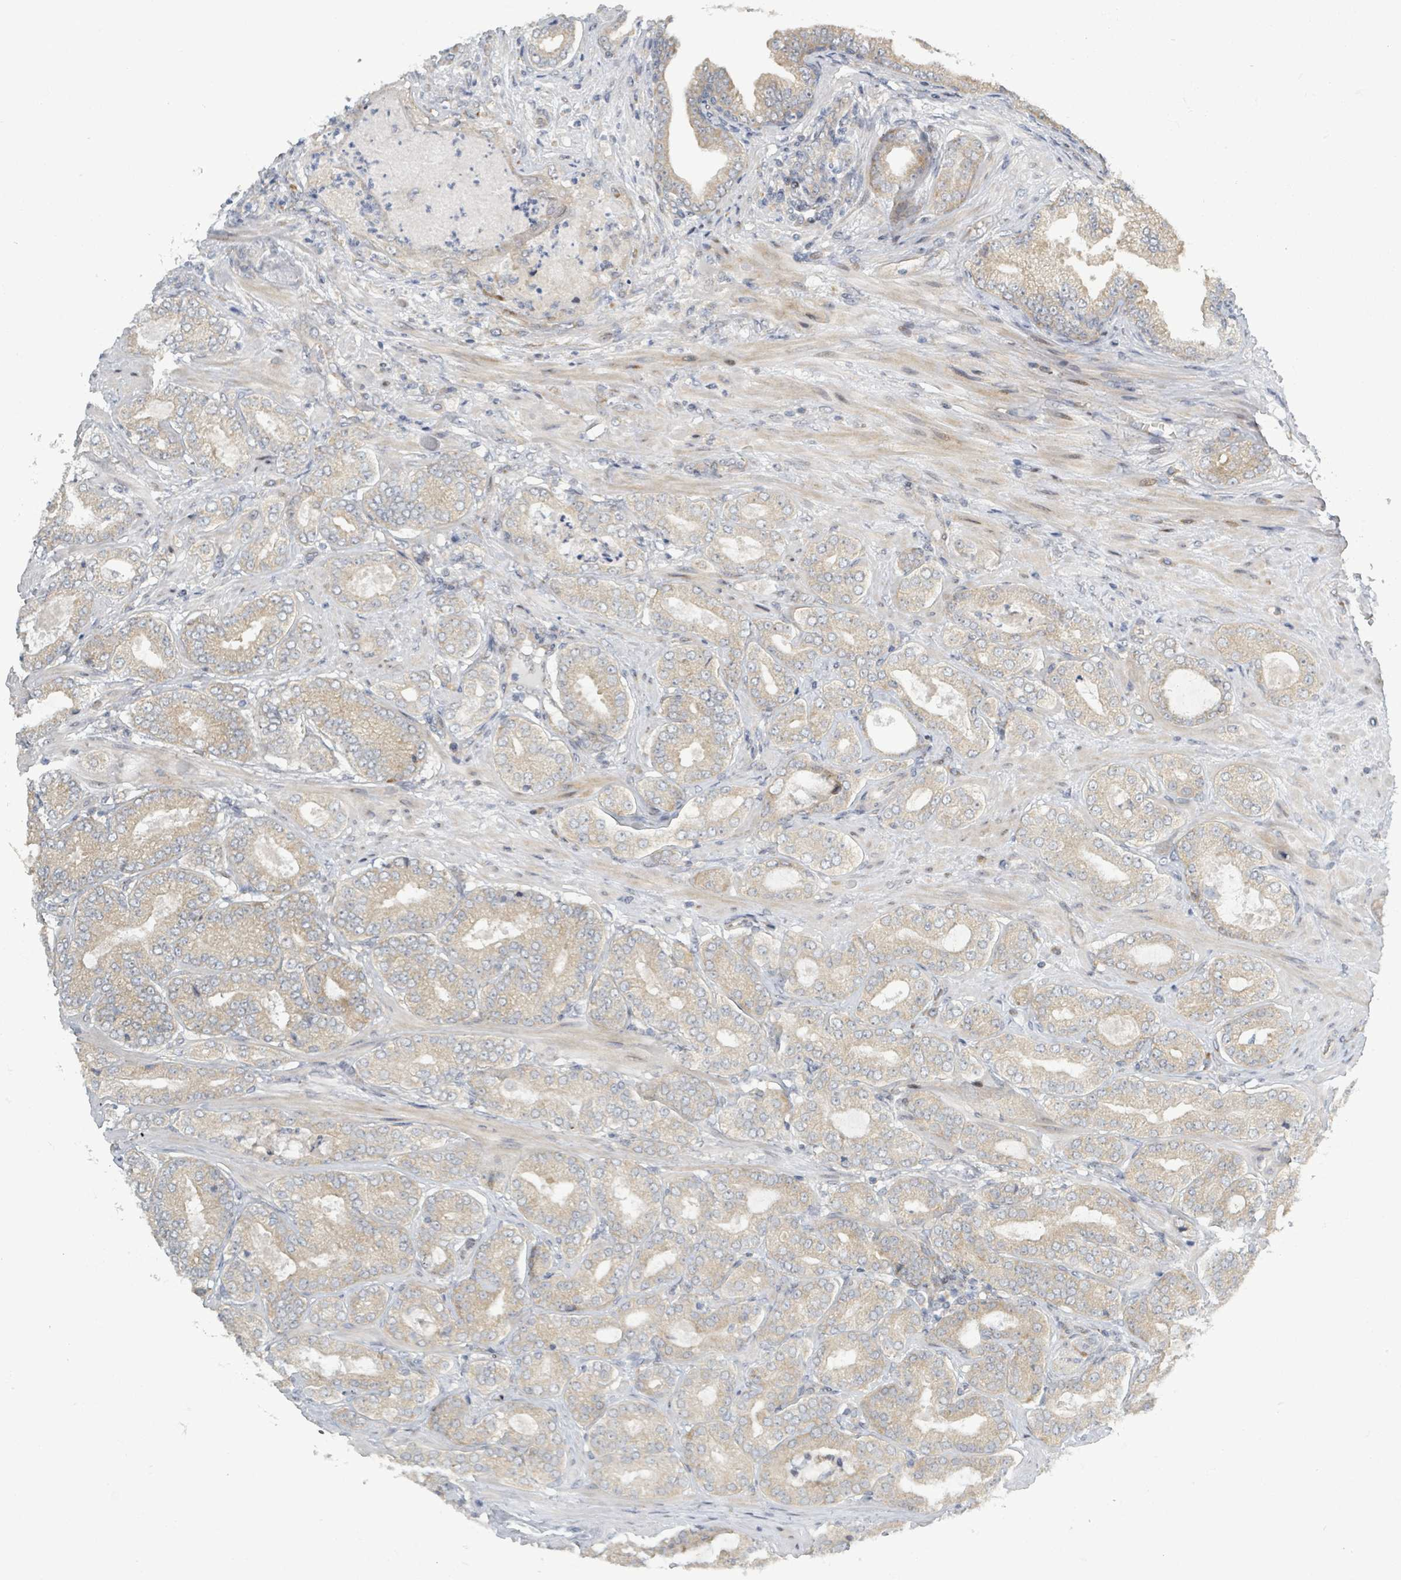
{"staining": {"intensity": "weak", "quantity": "25%-75%", "location": "cytoplasmic/membranous"}, "tissue": "prostate cancer", "cell_type": "Tumor cells", "image_type": "cancer", "snomed": [{"axis": "morphology", "description": "Adenocarcinoma, Low grade"}, {"axis": "topography", "description": "Prostate"}], "caption": "A high-resolution micrograph shows IHC staining of low-grade adenocarcinoma (prostate), which demonstrates weak cytoplasmic/membranous staining in approximately 25%-75% of tumor cells.", "gene": "RPL32", "patient": {"sex": "male", "age": 63}}